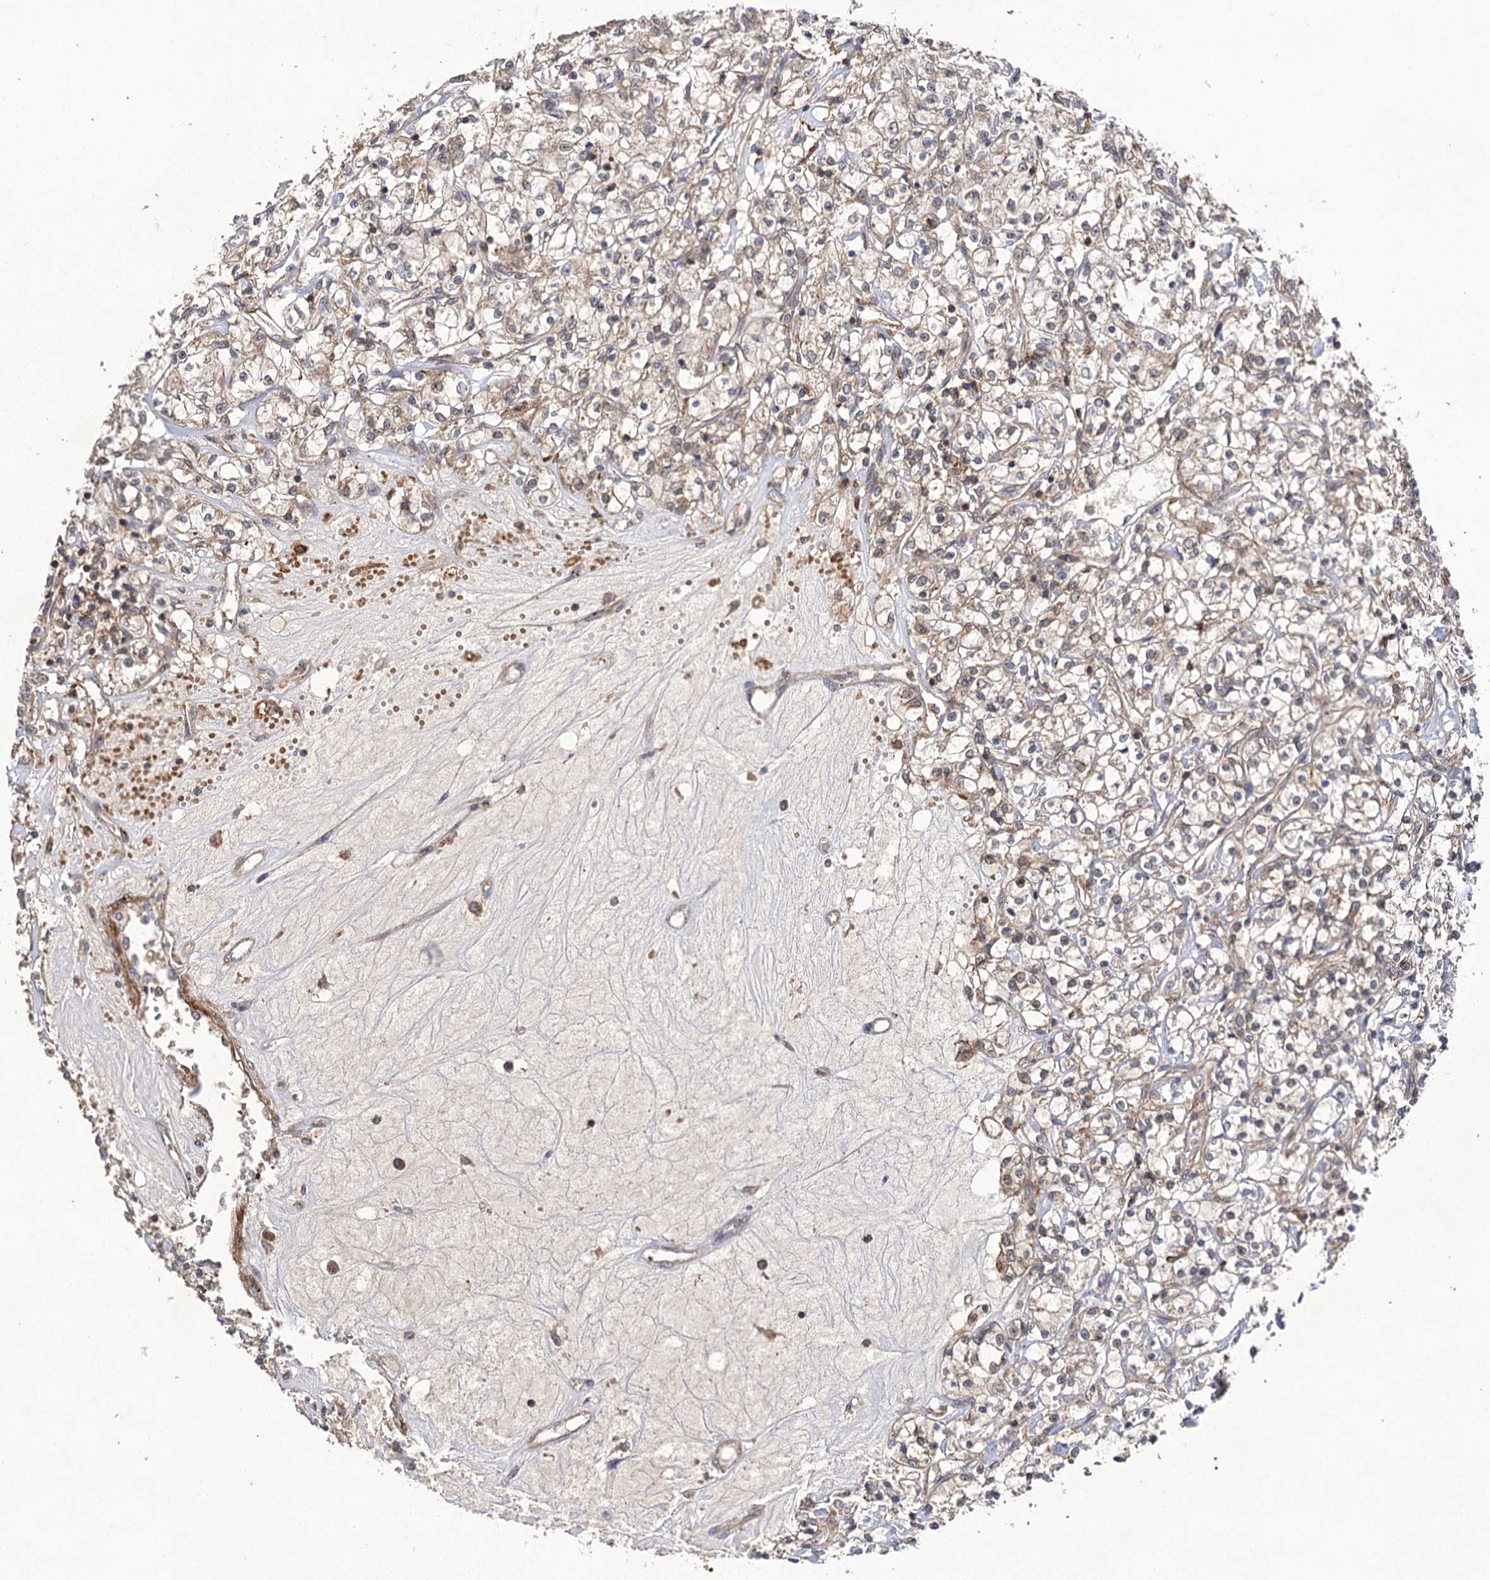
{"staining": {"intensity": "weak", "quantity": ">75%", "location": "cytoplasmic/membranous"}, "tissue": "renal cancer", "cell_type": "Tumor cells", "image_type": "cancer", "snomed": [{"axis": "morphology", "description": "Adenocarcinoma, NOS"}, {"axis": "topography", "description": "Kidney"}], "caption": "Immunohistochemistry image of neoplastic tissue: adenocarcinoma (renal) stained using immunohistochemistry displays low levels of weak protein expression localized specifically in the cytoplasmic/membranous of tumor cells, appearing as a cytoplasmic/membranous brown color.", "gene": "FBXW8", "patient": {"sex": "female", "age": 59}}